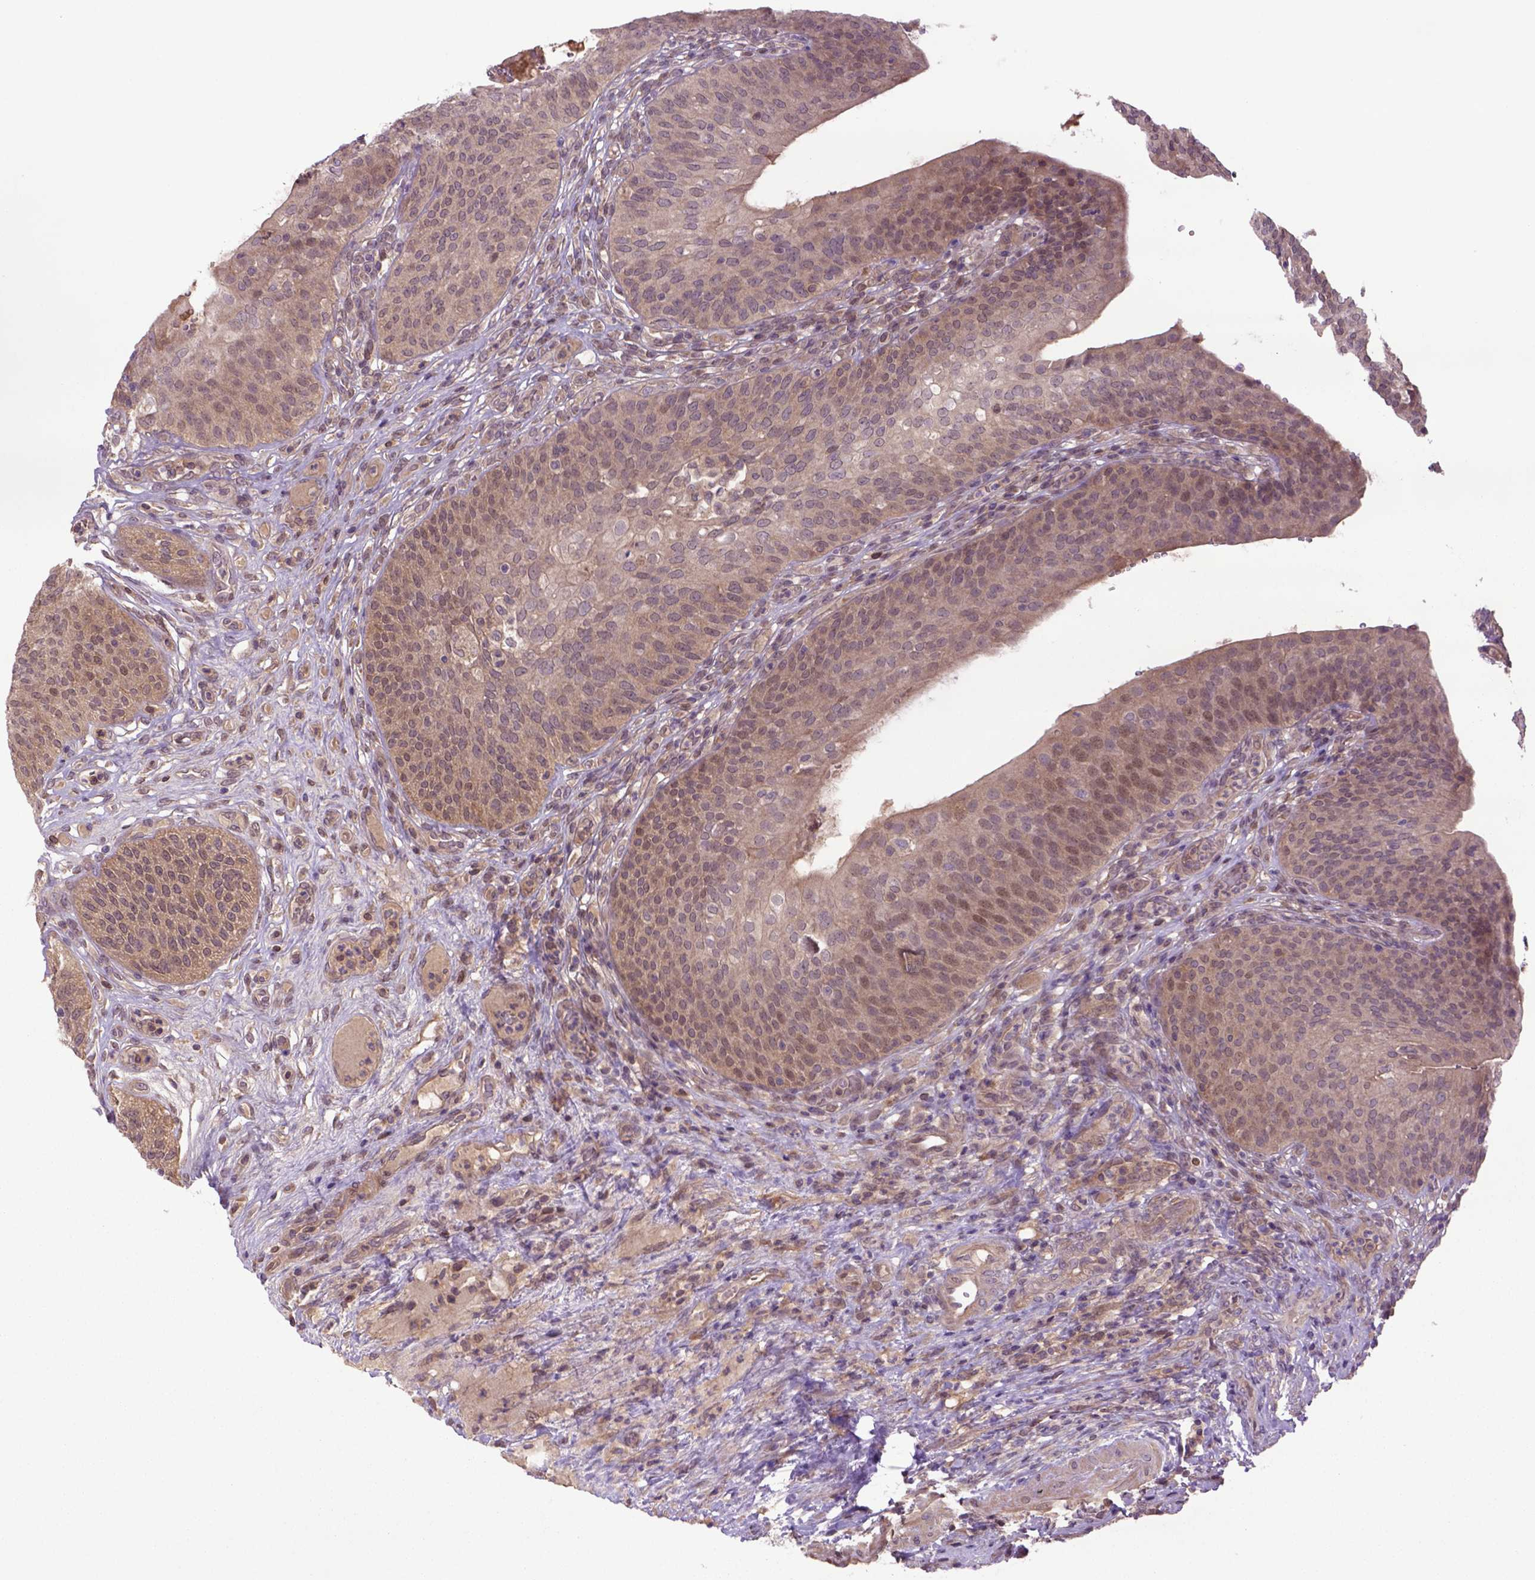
{"staining": {"intensity": "moderate", "quantity": ">75%", "location": "cytoplasmic/membranous"}, "tissue": "urinary bladder", "cell_type": "Urothelial cells", "image_type": "normal", "snomed": [{"axis": "morphology", "description": "Normal tissue, NOS"}, {"axis": "topography", "description": "Urinary bladder"}, {"axis": "topography", "description": "Peripheral nerve tissue"}], "caption": "This photomicrograph displays IHC staining of normal human urinary bladder, with medium moderate cytoplasmic/membranous expression in about >75% of urothelial cells.", "gene": "HSPBP1", "patient": {"sex": "male", "age": 66}}